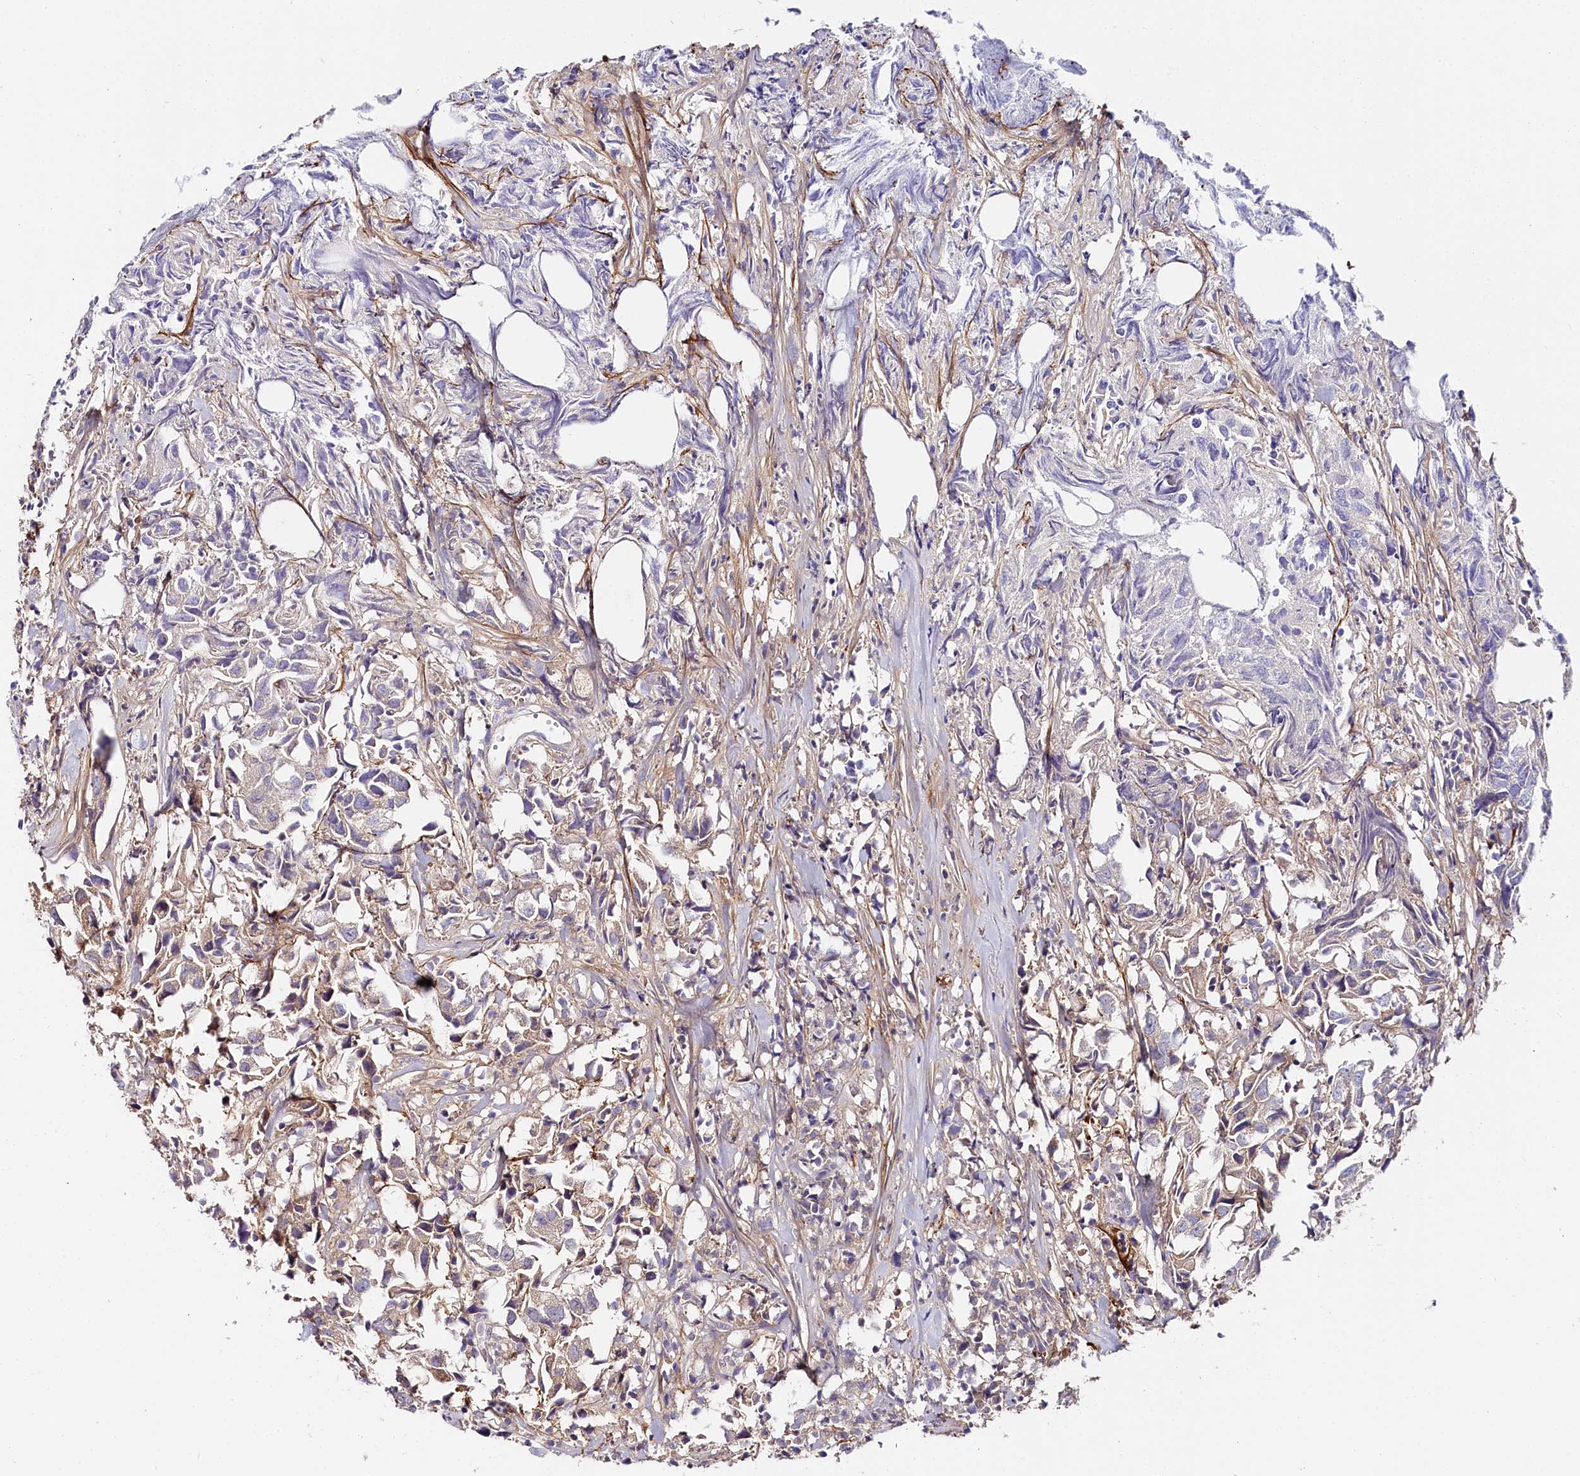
{"staining": {"intensity": "weak", "quantity": "<25%", "location": "cytoplasmic/membranous"}, "tissue": "urothelial cancer", "cell_type": "Tumor cells", "image_type": "cancer", "snomed": [{"axis": "morphology", "description": "Urothelial carcinoma, High grade"}, {"axis": "topography", "description": "Urinary bladder"}], "caption": "Immunohistochemistry (IHC) image of neoplastic tissue: urothelial cancer stained with DAB exhibits no significant protein staining in tumor cells.", "gene": "KATNB1", "patient": {"sex": "female", "age": 75}}